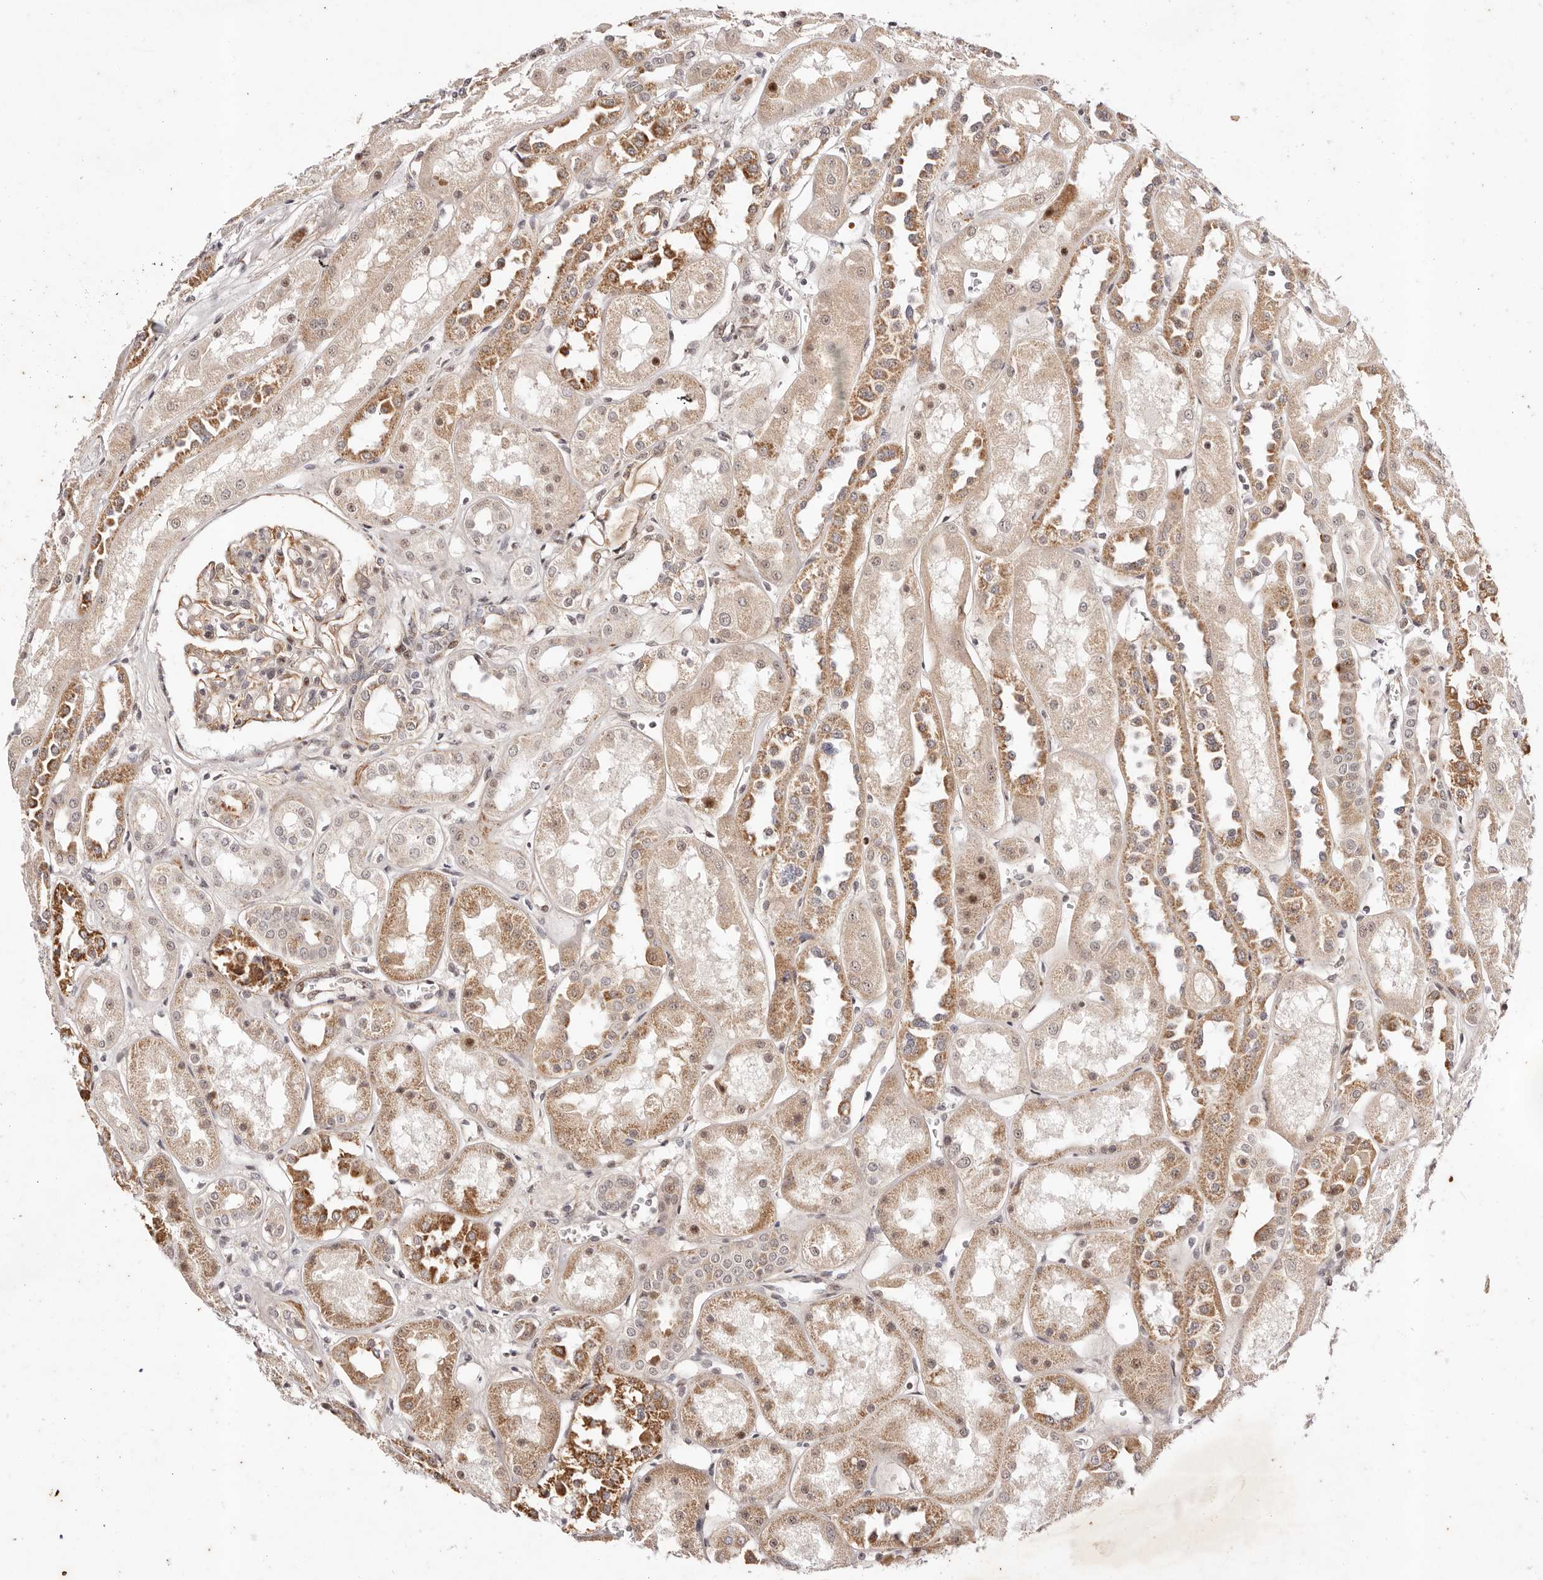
{"staining": {"intensity": "moderate", "quantity": "25%-75%", "location": "cytoplasmic/membranous,nuclear"}, "tissue": "kidney", "cell_type": "Cells in glomeruli", "image_type": "normal", "snomed": [{"axis": "morphology", "description": "Normal tissue, NOS"}, {"axis": "topography", "description": "Kidney"}], "caption": "Protein staining of unremarkable kidney displays moderate cytoplasmic/membranous,nuclear staining in approximately 25%-75% of cells in glomeruli. (IHC, brightfield microscopy, high magnification).", "gene": "WRN", "patient": {"sex": "male", "age": 70}}